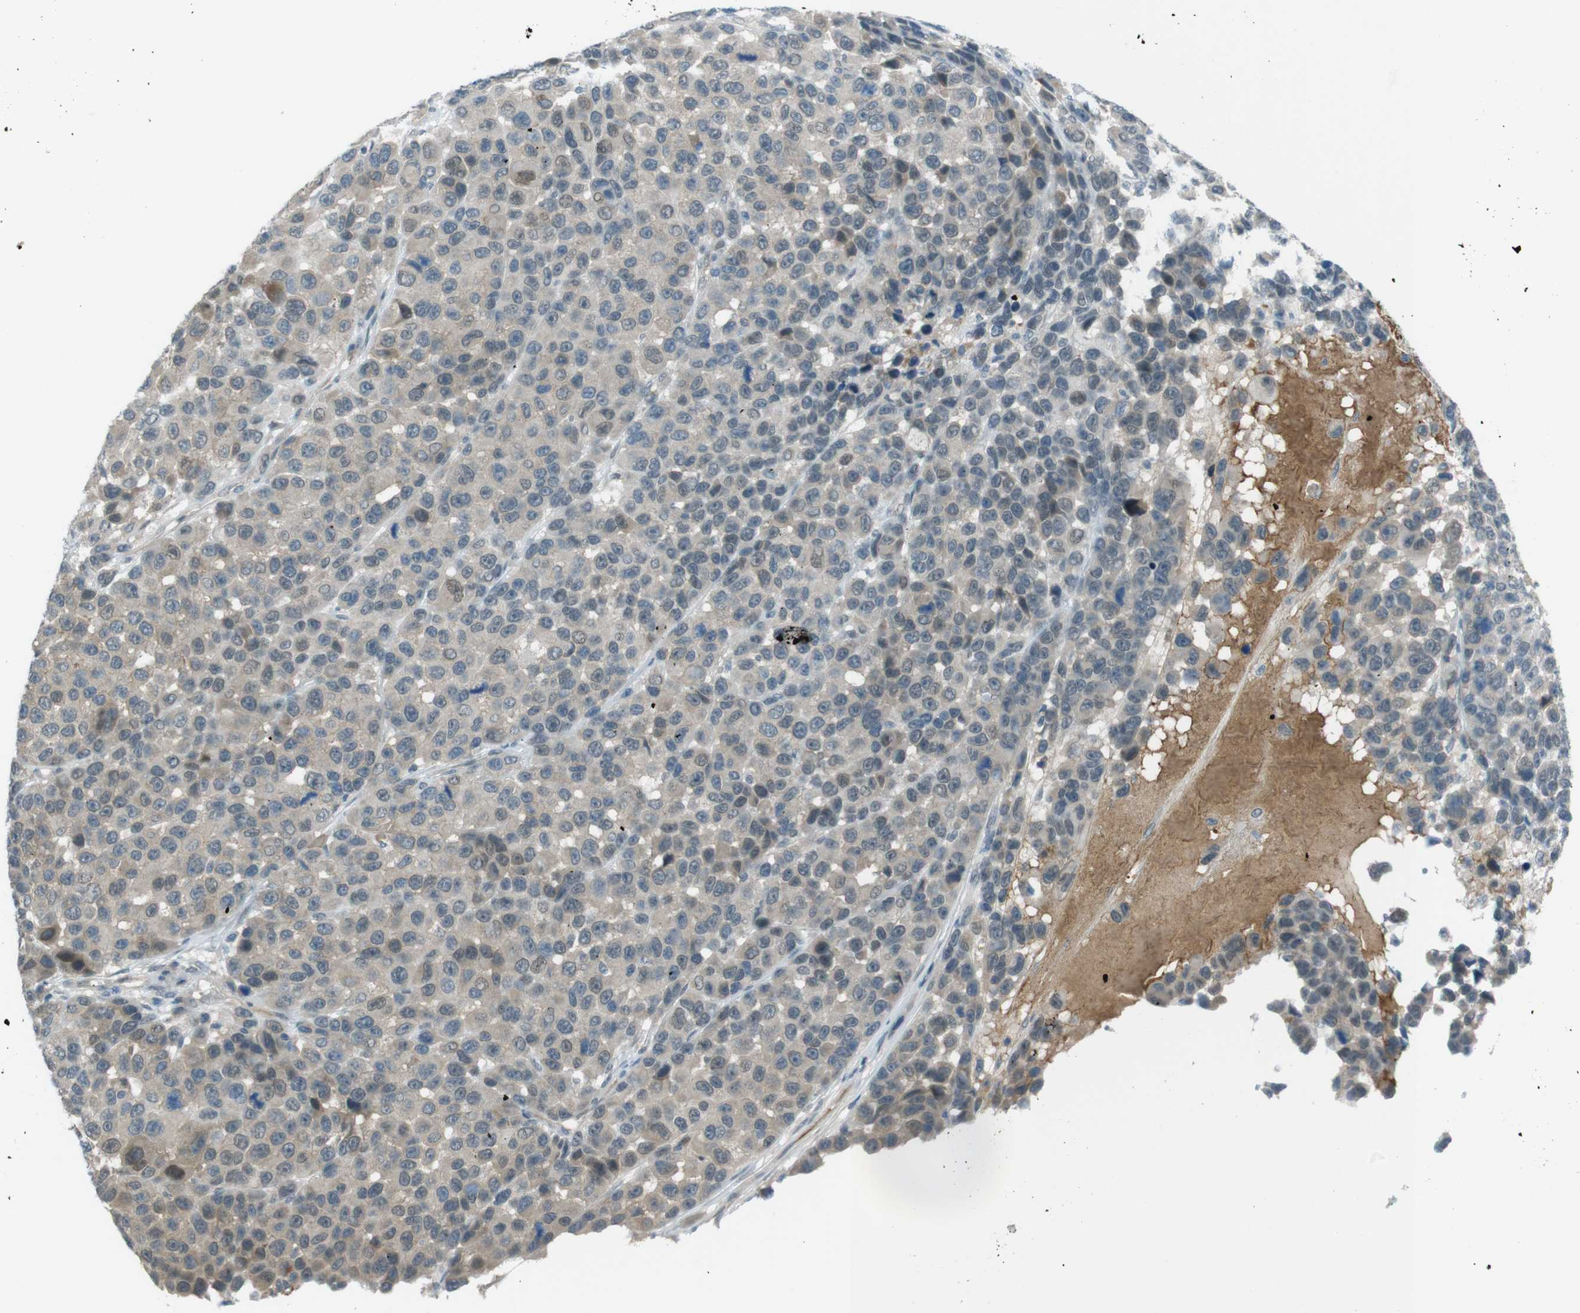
{"staining": {"intensity": "negative", "quantity": "none", "location": "none"}, "tissue": "melanoma", "cell_type": "Tumor cells", "image_type": "cancer", "snomed": [{"axis": "morphology", "description": "Malignant melanoma, NOS"}, {"axis": "topography", "description": "Skin"}], "caption": "Human melanoma stained for a protein using immunohistochemistry exhibits no staining in tumor cells.", "gene": "ZDHHC20", "patient": {"sex": "male", "age": 53}}